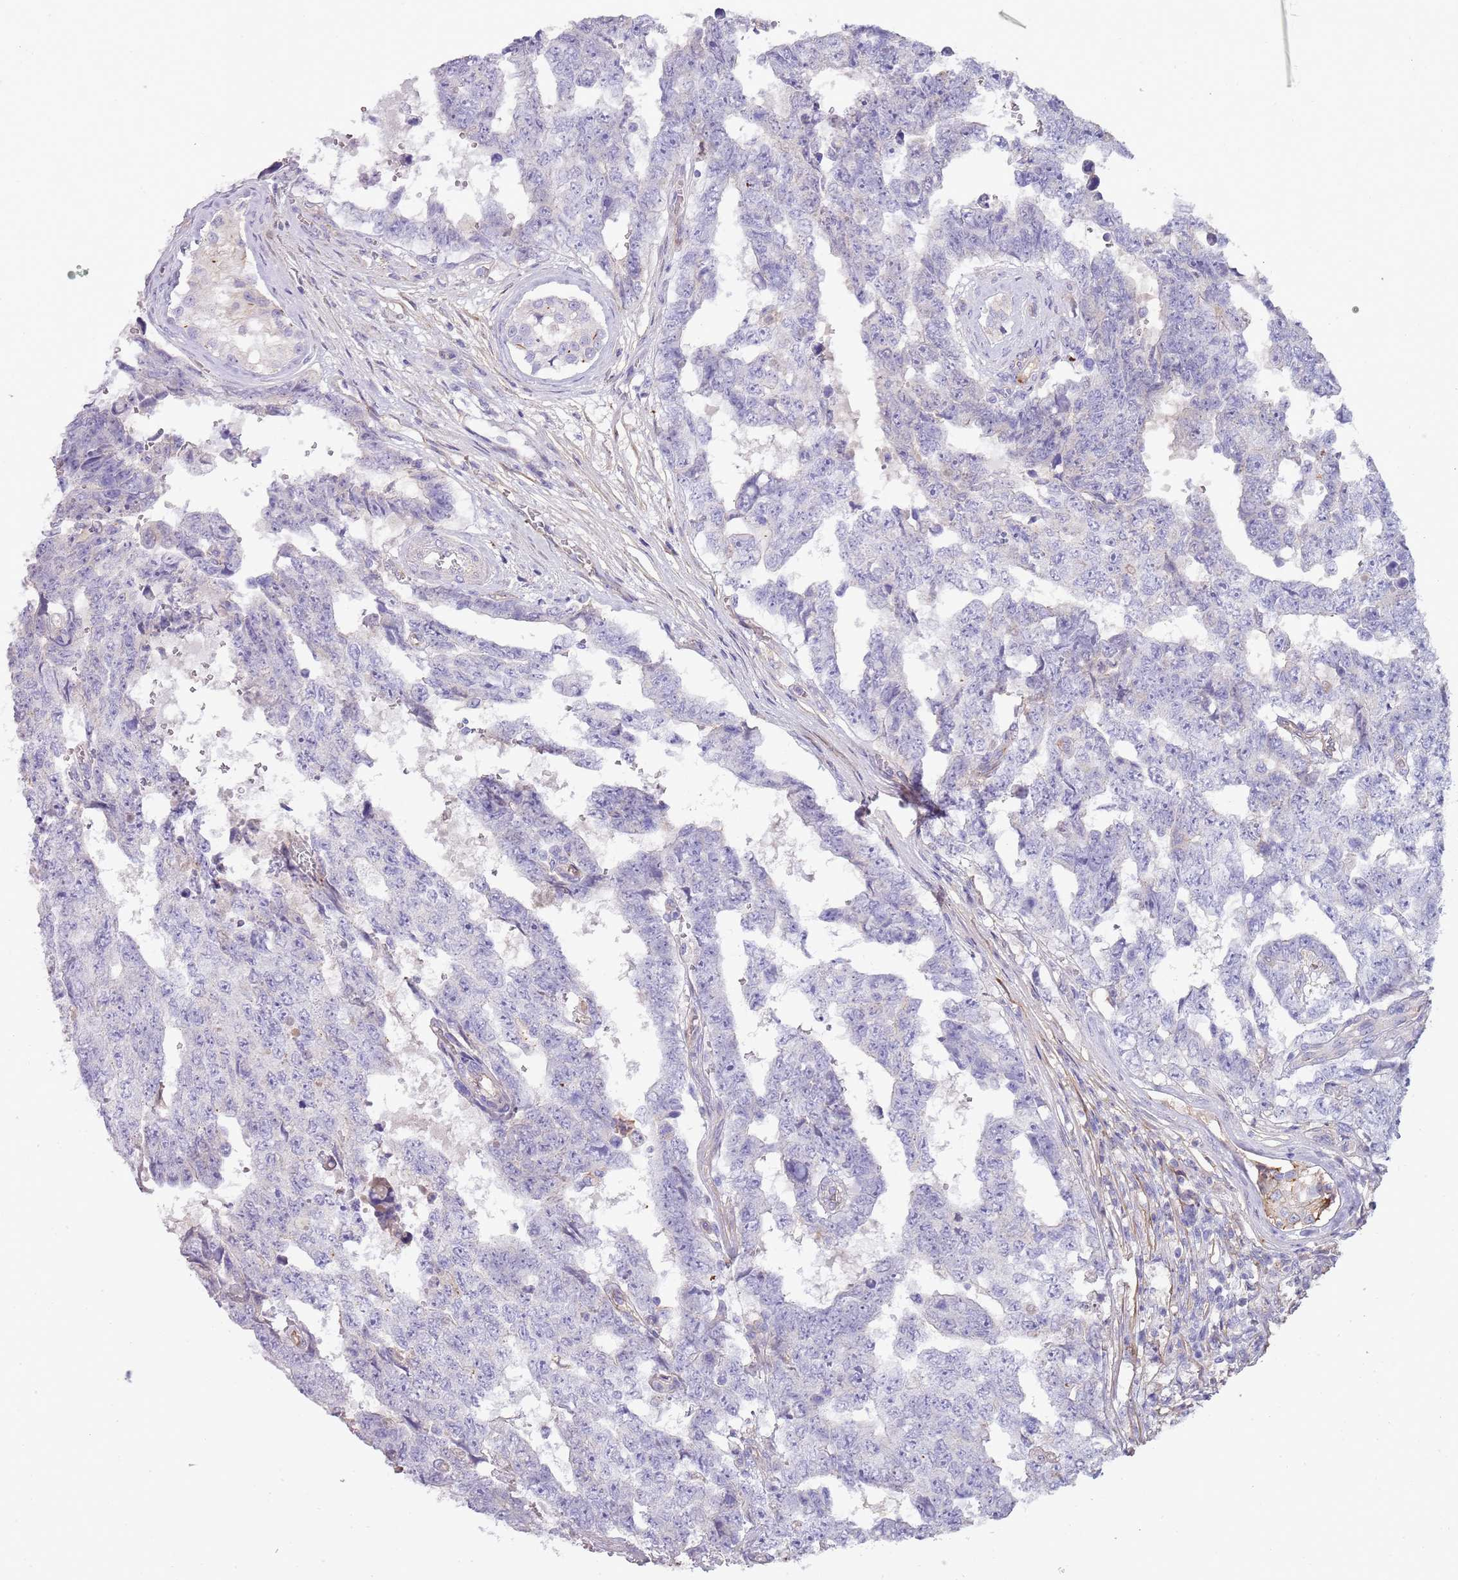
{"staining": {"intensity": "negative", "quantity": "none", "location": "none"}, "tissue": "testis cancer", "cell_type": "Tumor cells", "image_type": "cancer", "snomed": [{"axis": "morphology", "description": "Normal tissue, NOS"}, {"axis": "morphology", "description": "Carcinoma, Embryonal, NOS"}, {"axis": "topography", "description": "Testis"}, {"axis": "topography", "description": "Epididymis"}], "caption": "Tumor cells show no significant protein staining in testis embryonal carcinoma. The staining was performed using DAB to visualize the protein expression in brown, while the nuclei were stained in blue with hematoxylin (Magnification: 20x).", "gene": "NBPF3", "patient": {"sex": "male", "age": 25}}